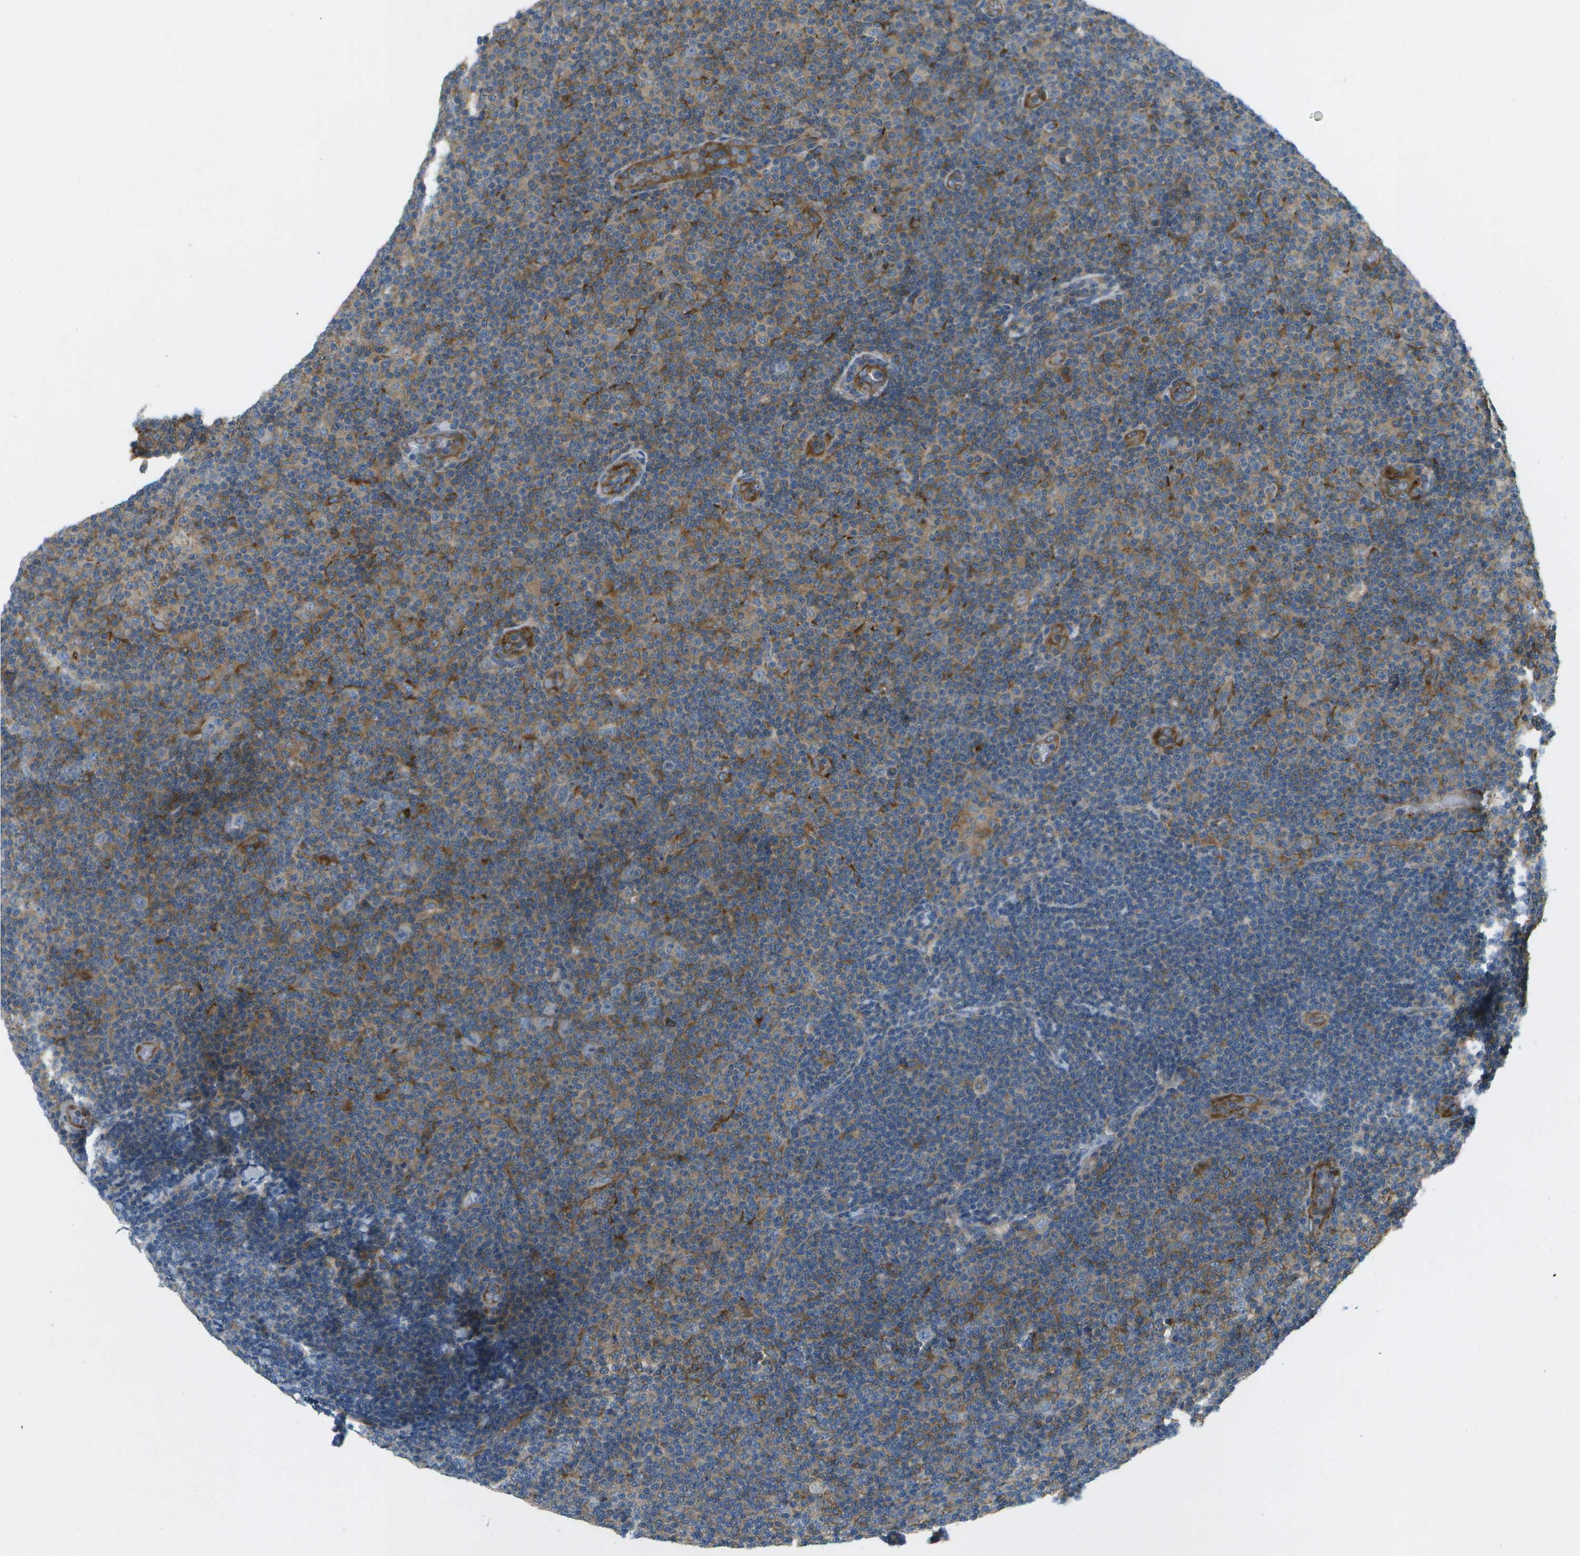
{"staining": {"intensity": "moderate", "quantity": "<25%", "location": "cytoplasmic/membranous"}, "tissue": "lymphoma", "cell_type": "Tumor cells", "image_type": "cancer", "snomed": [{"axis": "morphology", "description": "Malignant lymphoma, non-Hodgkin's type, Low grade"}, {"axis": "topography", "description": "Lymph node"}], "caption": "Immunohistochemistry photomicrograph of lymphoma stained for a protein (brown), which exhibits low levels of moderate cytoplasmic/membranous staining in approximately <25% of tumor cells.", "gene": "WNK2", "patient": {"sex": "male", "age": 83}}